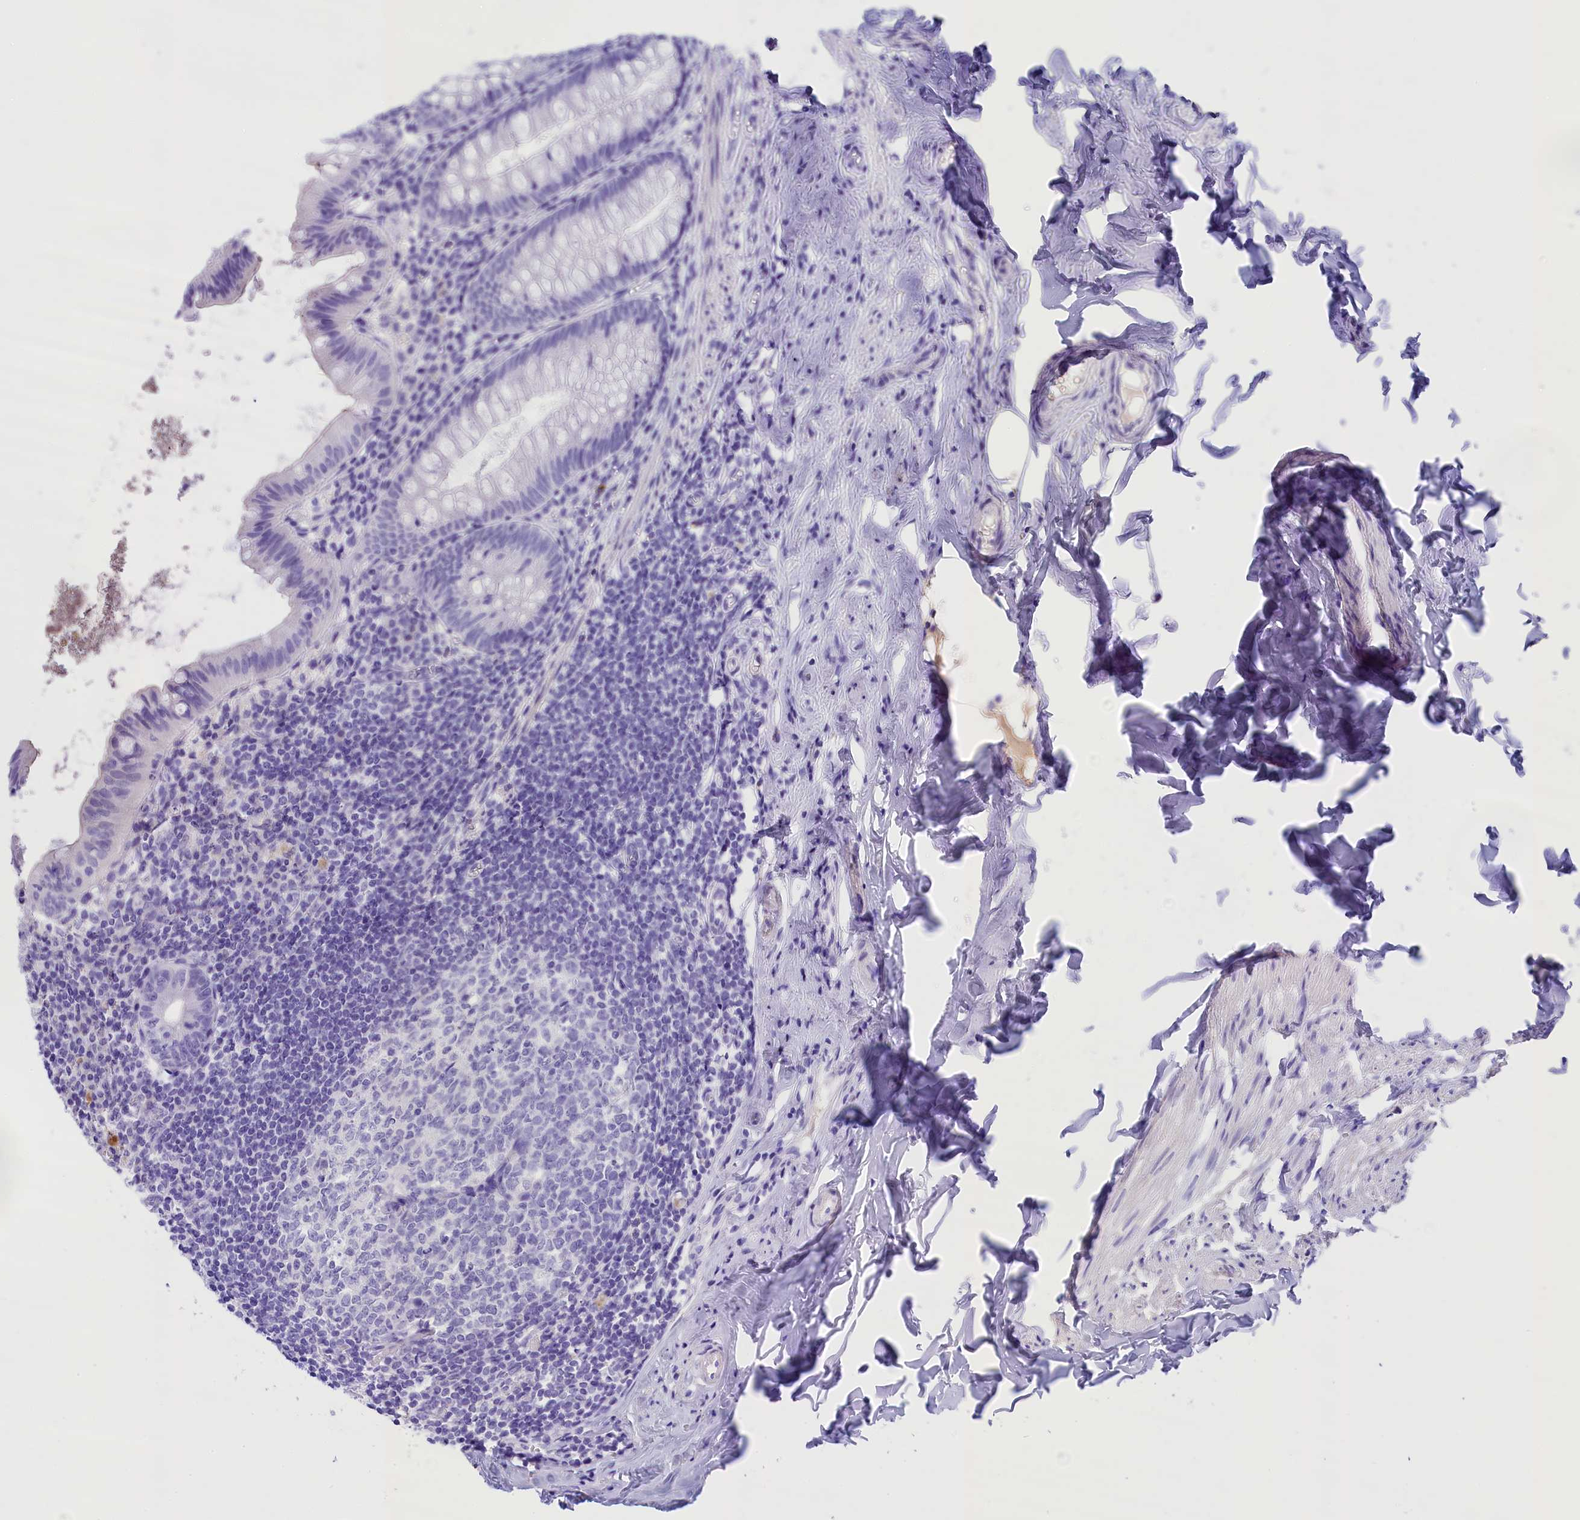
{"staining": {"intensity": "negative", "quantity": "none", "location": "none"}, "tissue": "appendix", "cell_type": "Glandular cells", "image_type": "normal", "snomed": [{"axis": "morphology", "description": "Normal tissue, NOS"}, {"axis": "topography", "description": "Appendix"}], "caption": "This is an IHC photomicrograph of benign human appendix. There is no positivity in glandular cells.", "gene": "SKIDA1", "patient": {"sex": "female", "age": 51}}